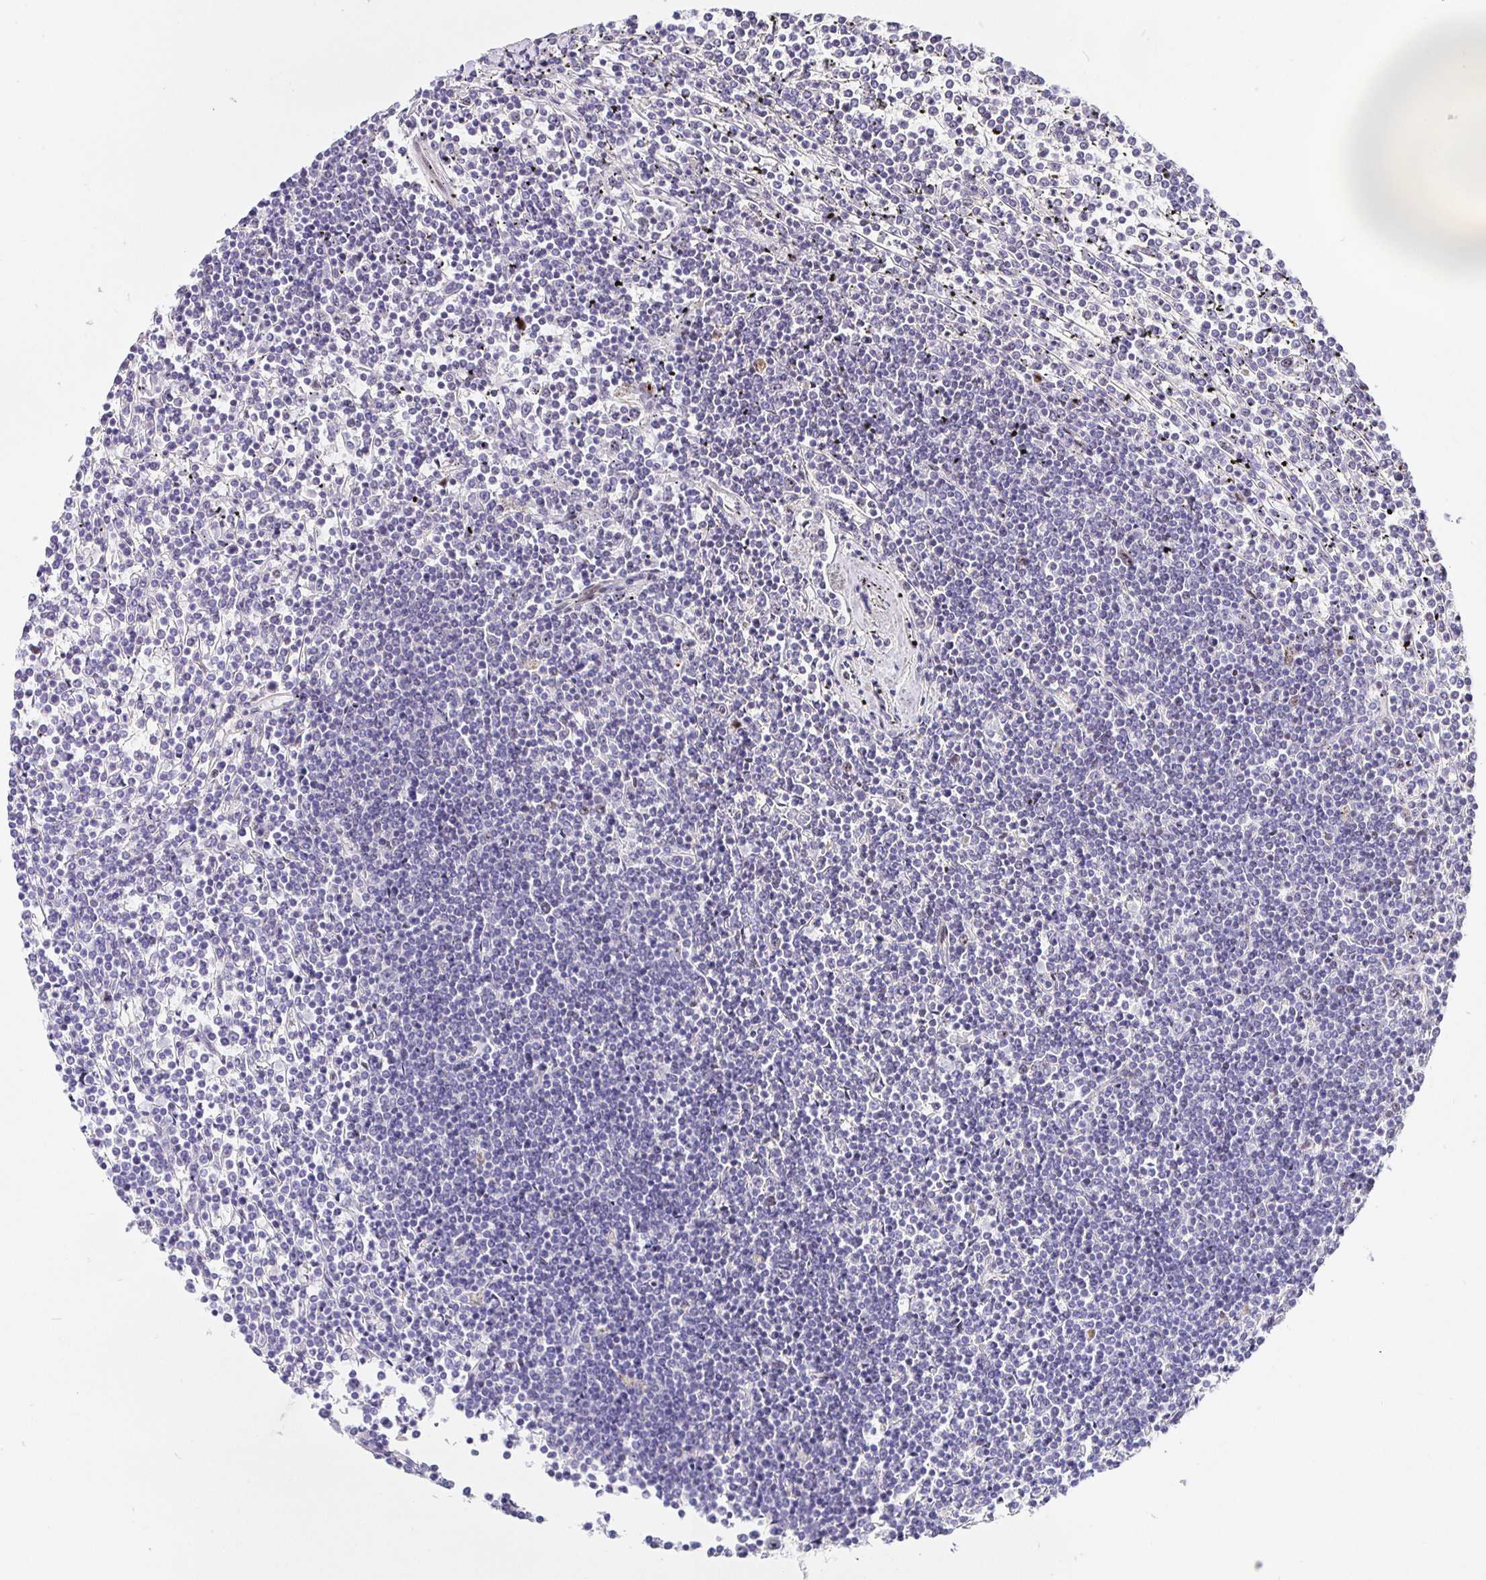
{"staining": {"intensity": "negative", "quantity": "none", "location": "none"}, "tissue": "lymphoma", "cell_type": "Tumor cells", "image_type": "cancer", "snomed": [{"axis": "morphology", "description": "Malignant lymphoma, non-Hodgkin's type, Low grade"}, {"axis": "topography", "description": "Spleen"}], "caption": "Image shows no significant protein staining in tumor cells of lymphoma. (Immunohistochemistry, brightfield microscopy, high magnification).", "gene": "KBTBD13", "patient": {"sex": "female", "age": 19}}